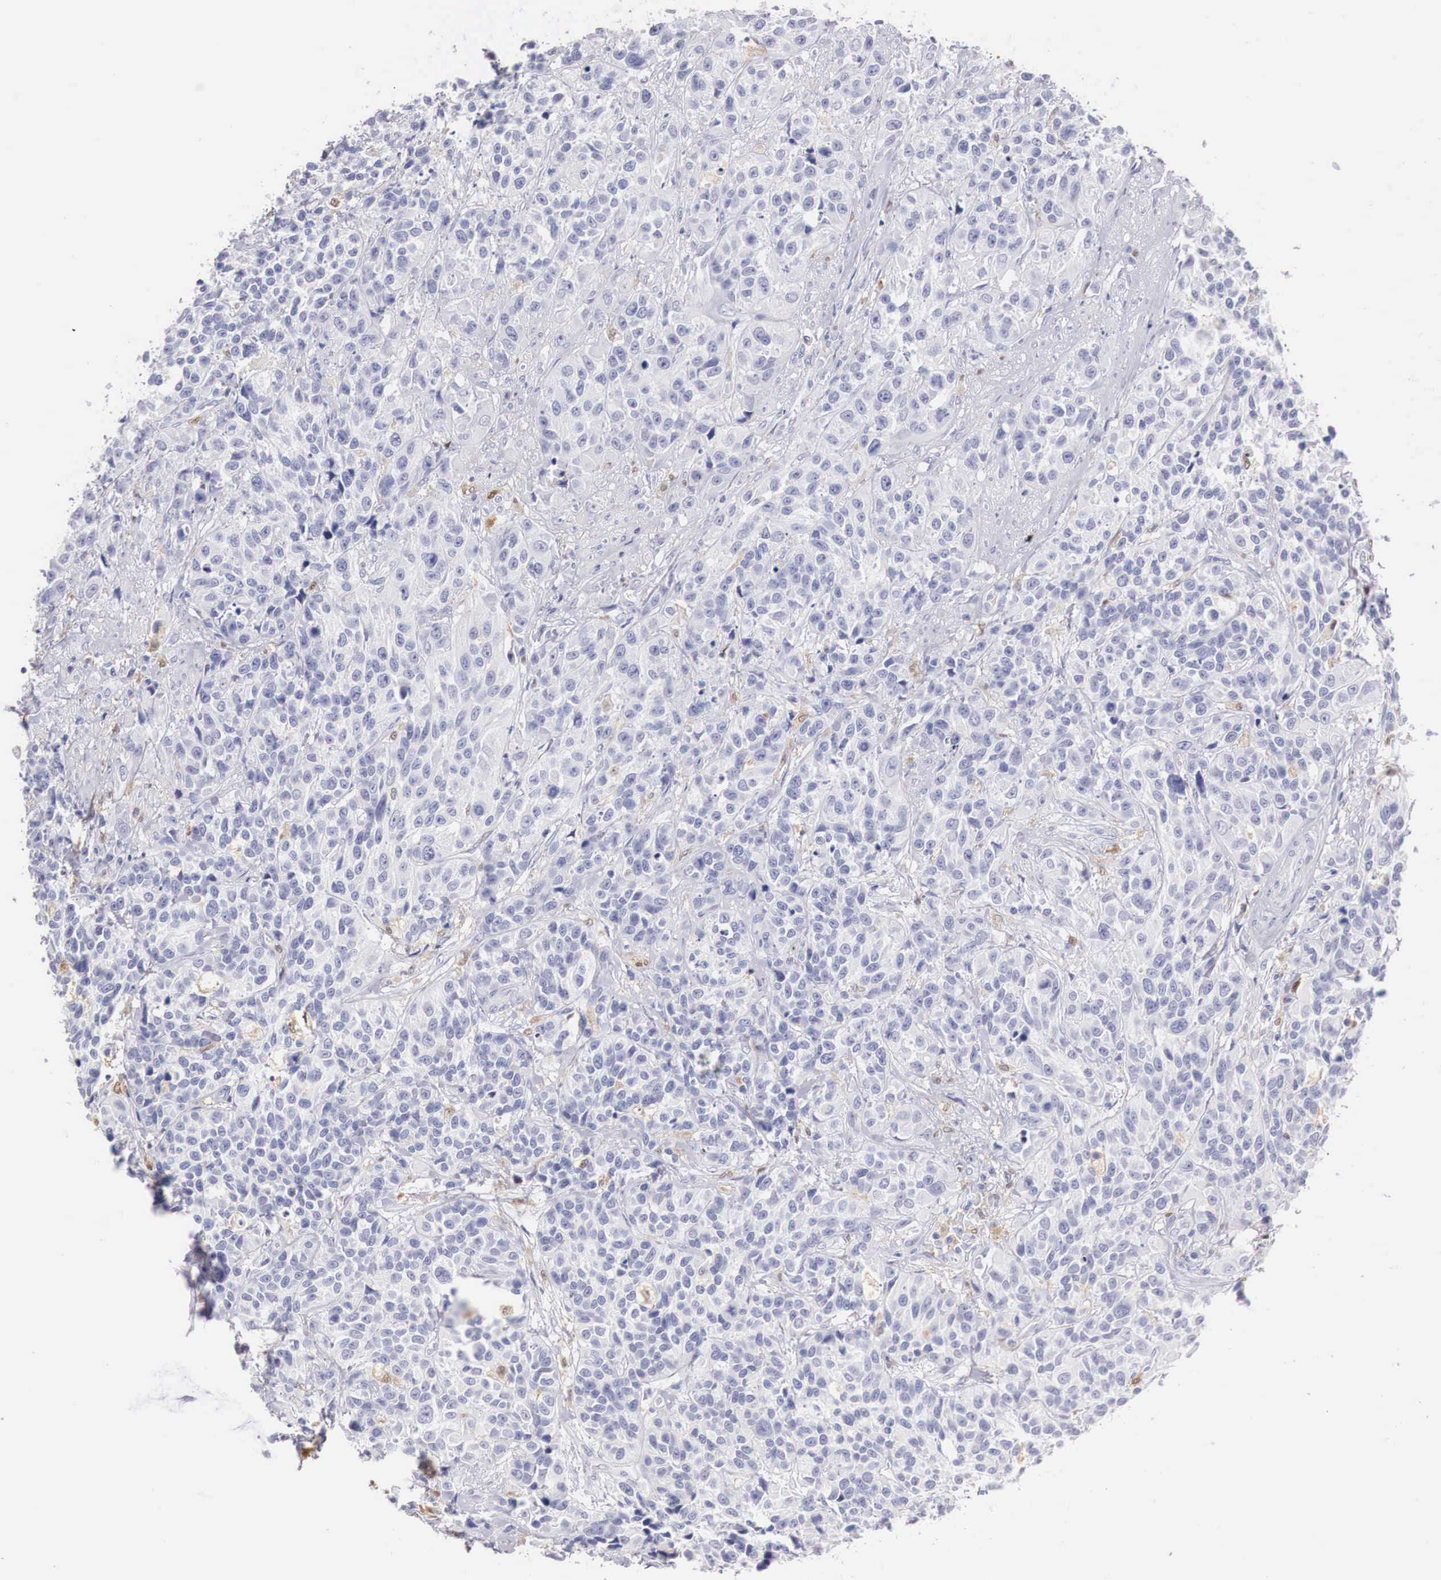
{"staining": {"intensity": "negative", "quantity": "none", "location": "none"}, "tissue": "urothelial cancer", "cell_type": "Tumor cells", "image_type": "cancer", "snomed": [{"axis": "morphology", "description": "Urothelial carcinoma, High grade"}, {"axis": "topography", "description": "Urinary bladder"}], "caption": "This histopathology image is of urothelial carcinoma (high-grade) stained with immunohistochemistry (IHC) to label a protein in brown with the nuclei are counter-stained blue. There is no positivity in tumor cells.", "gene": "RENBP", "patient": {"sex": "female", "age": 81}}